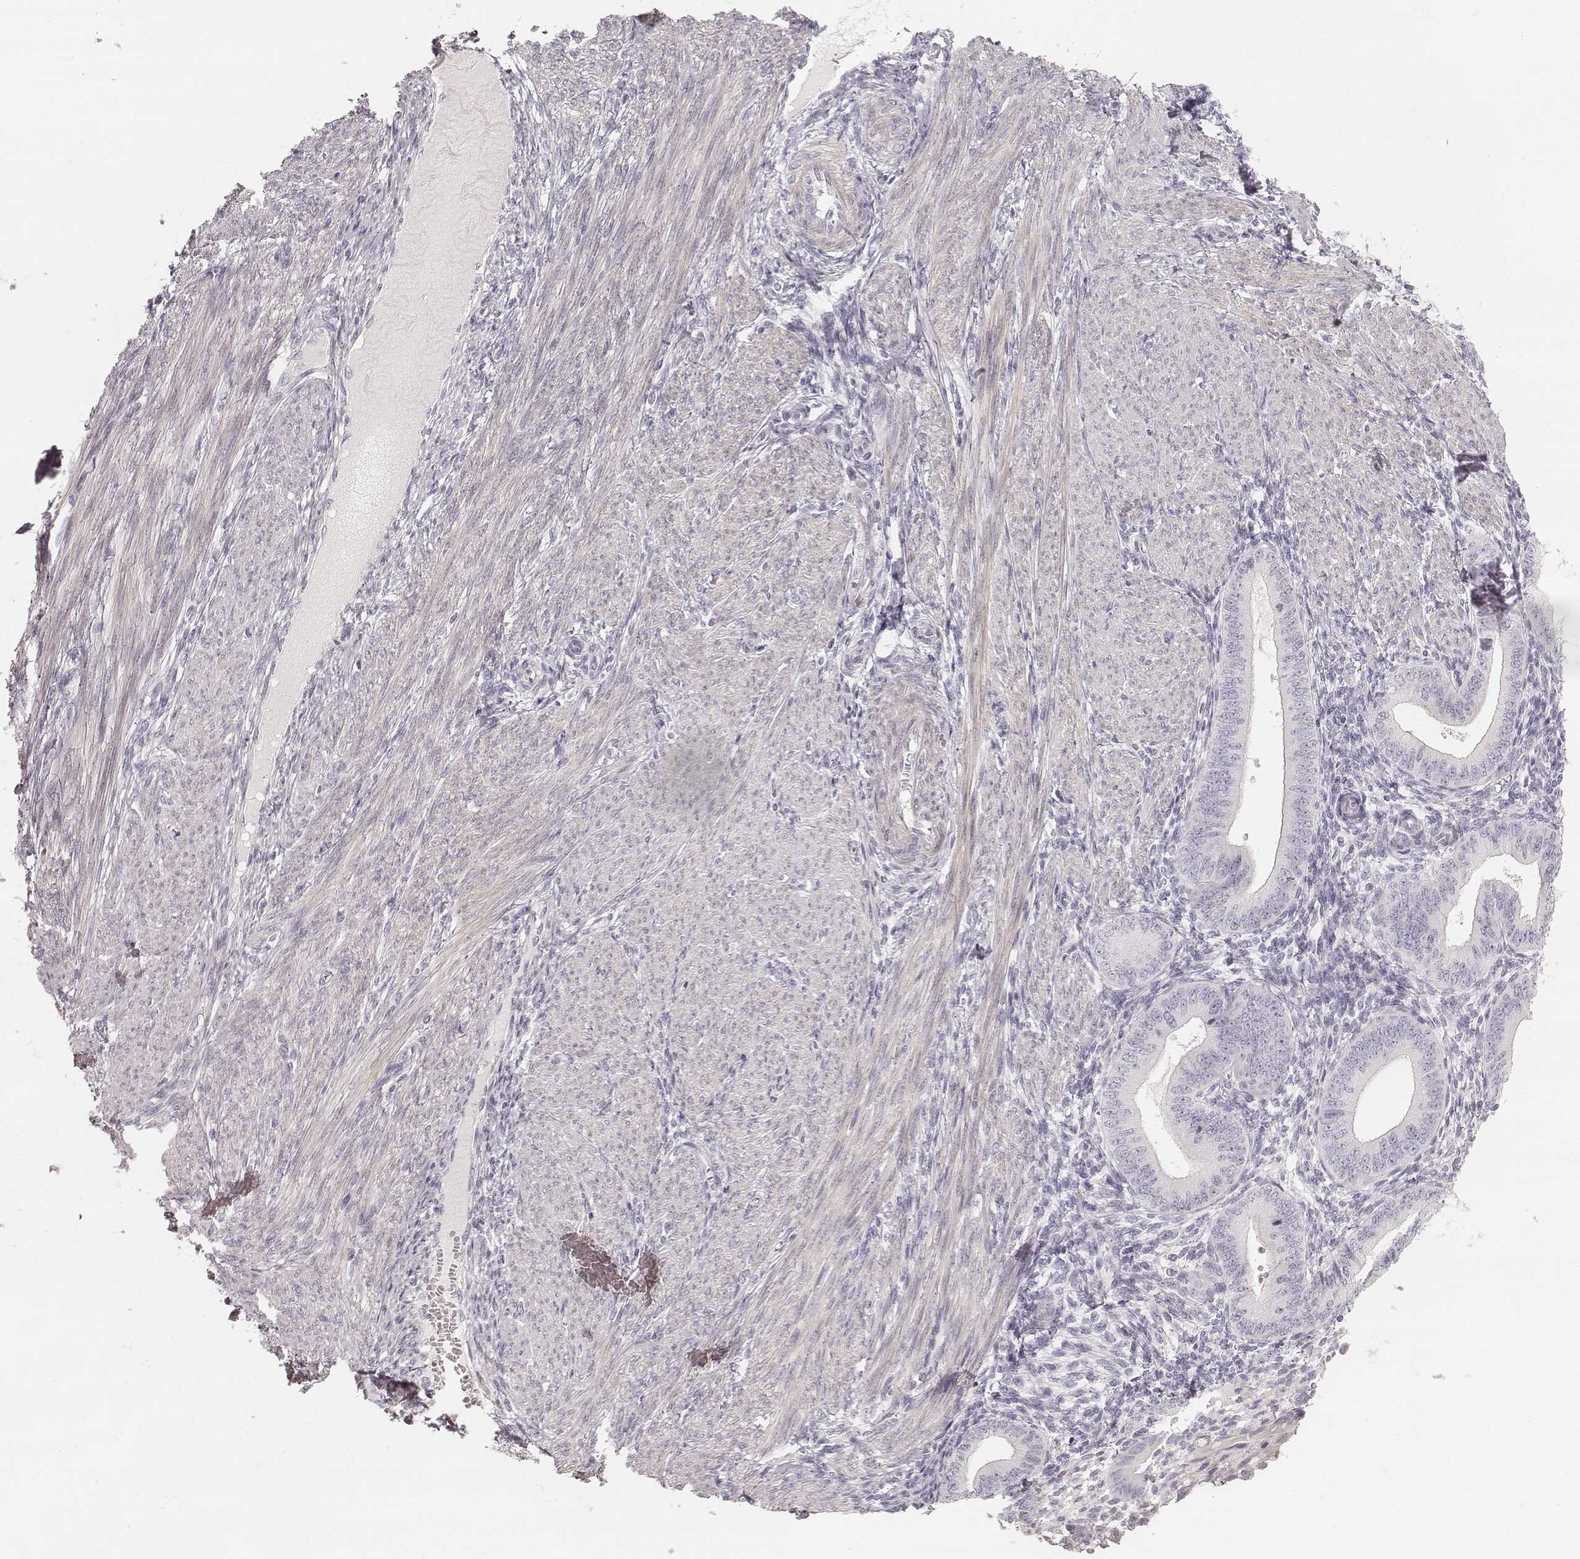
{"staining": {"intensity": "negative", "quantity": "none", "location": "none"}, "tissue": "endometrium", "cell_type": "Cells in endometrial stroma", "image_type": "normal", "snomed": [{"axis": "morphology", "description": "Normal tissue, NOS"}, {"axis": "topography", "description": "Endometrium"}], "caption": "Cells in endometrial stroma are negative for brown protein staining in benign endometrium. (Stains: DAB (3,3'-diaminobenzidine) IHC with hematoxylin counter stain, Microscopy: brightfield microscopy at high magnification).", "gene": "SPATA24", "patient": {"sex": "female", "age": 39}}